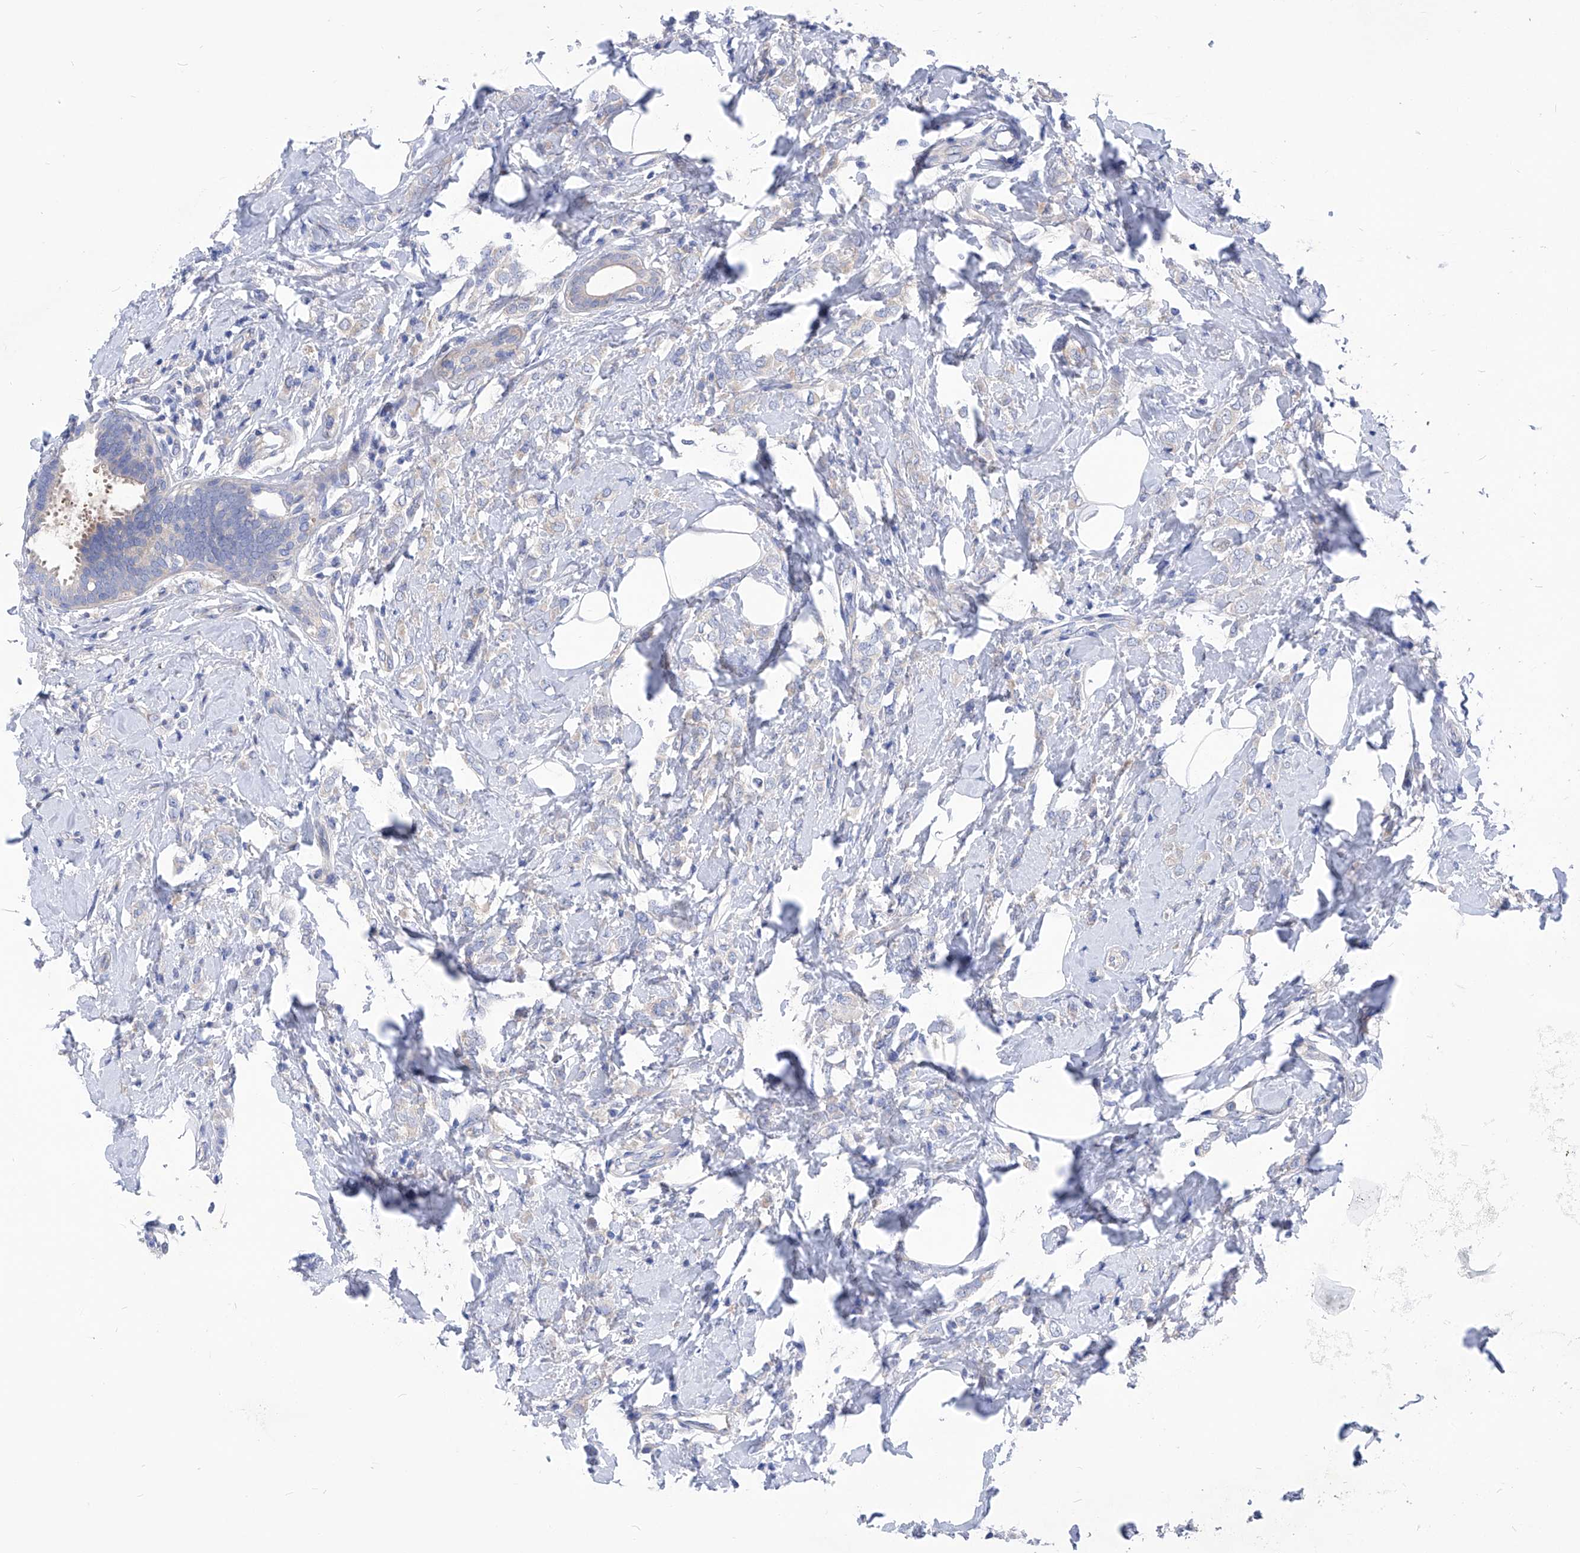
{"staining": {"intensity": "negative", "quantity": "none", "location": "none"}, "tissue": "breast cancer", "cell_type": "Tumor cells", "image_type": "cancer", "snomed": [{"axis": "morphology", "description": "Lobular carcinoma"}, {"axis": "topography", "description": "Breast"}], "caption": "A high-resolution photomicrograph shows immunohistochemistry staining of breast lobular carcinoma, which demonstrates no significant positivity in tumor cells.", "gene": "XPNPEP1", "patient": {"sex": "female", "age": 47}}